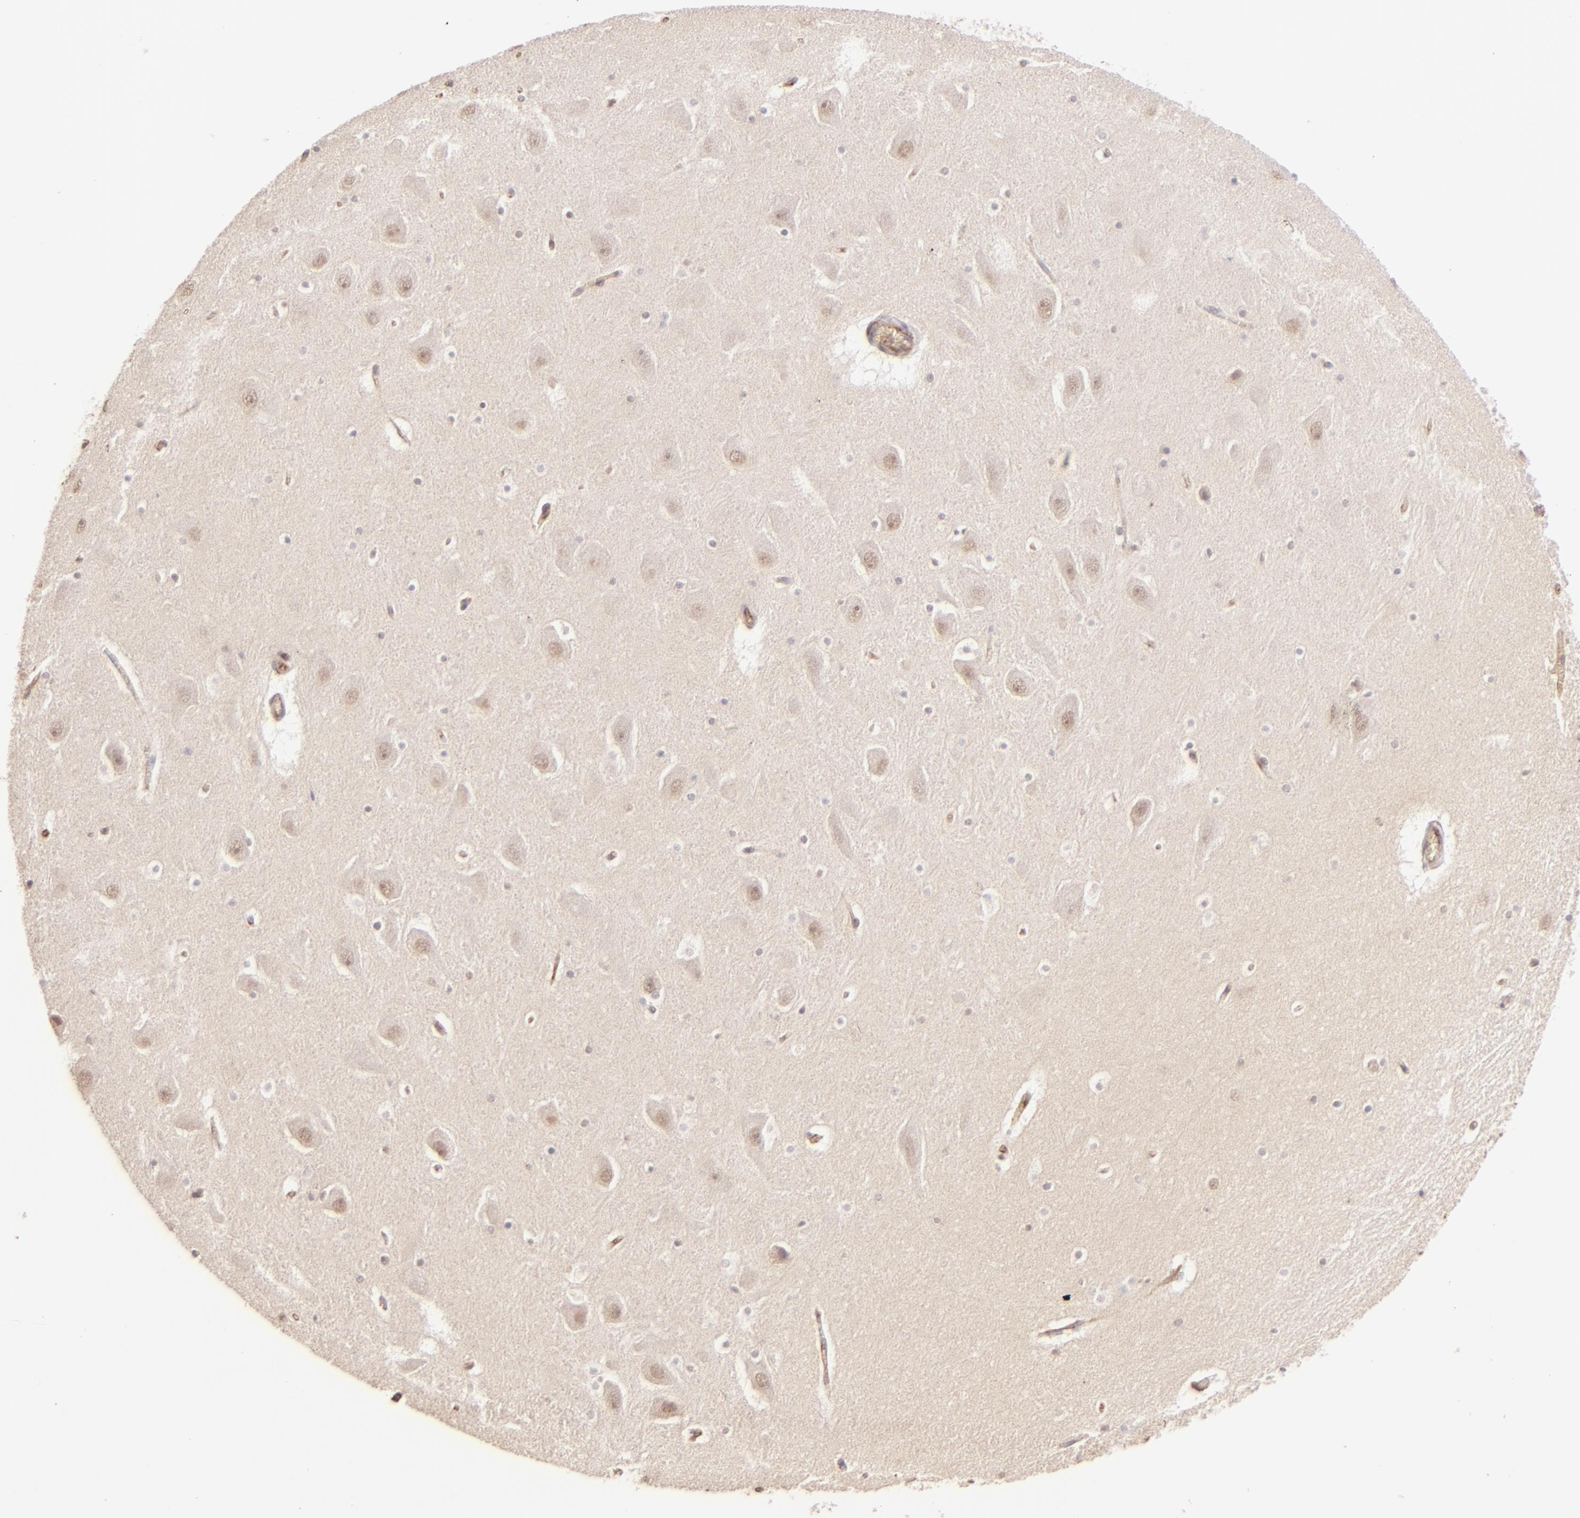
{"staining": {"intensity": "negative", "quantity": "none", "location": "none"}, "tissue": "hippocampus", "cell_type": "Glial cells", "image_type": "normal", "snomed": [{"axis": "morphology", "description": "Normal tissue, NOS"}, {"axis": "topography", "description": "Hippocampus"}], "caption": "A photomicrograph of hippocampus stained for a protein shows no brown staining in glial cells. (DAB (3,3'-diaminobenzidine) immunohistochemistry (IHC), high magnification).", "gene": "CLDN1", "patient": {"sex": "male", "age": 45}}